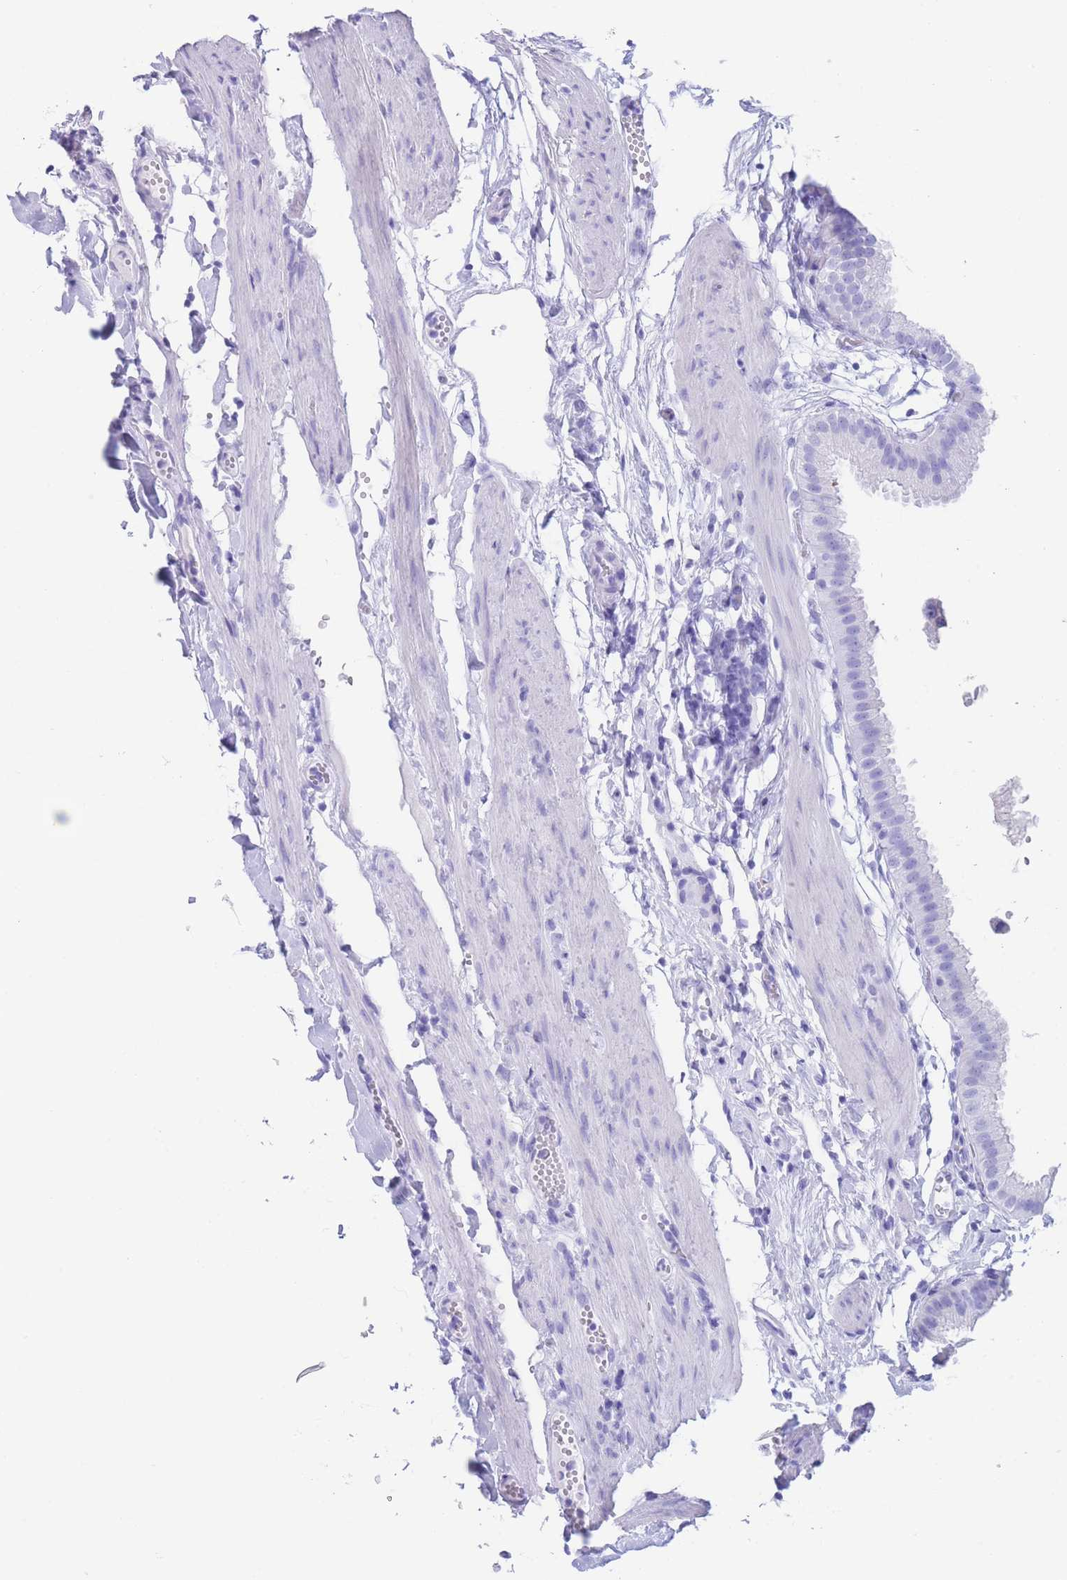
{"staining": {"intensity": "negative", "quantity": "none", "location": "none"}, "tissue": "gallbladder", "cell_type": "Glandular cells", "image_type": "normal", "snomed": [{"axis": "morphology", "description": "Normal tissue, NOS"}, {"axis": "topography", "description": "Gallbladder"}], "caption": "DAB (3,3'-diaminobenzidine) immunohistochemical staining of unremarkable gallbladder demonstrates no significant positivity in glandular cells.", "gene": "SLCO1B1", "patient": {"sex": "female", "age": 61}}